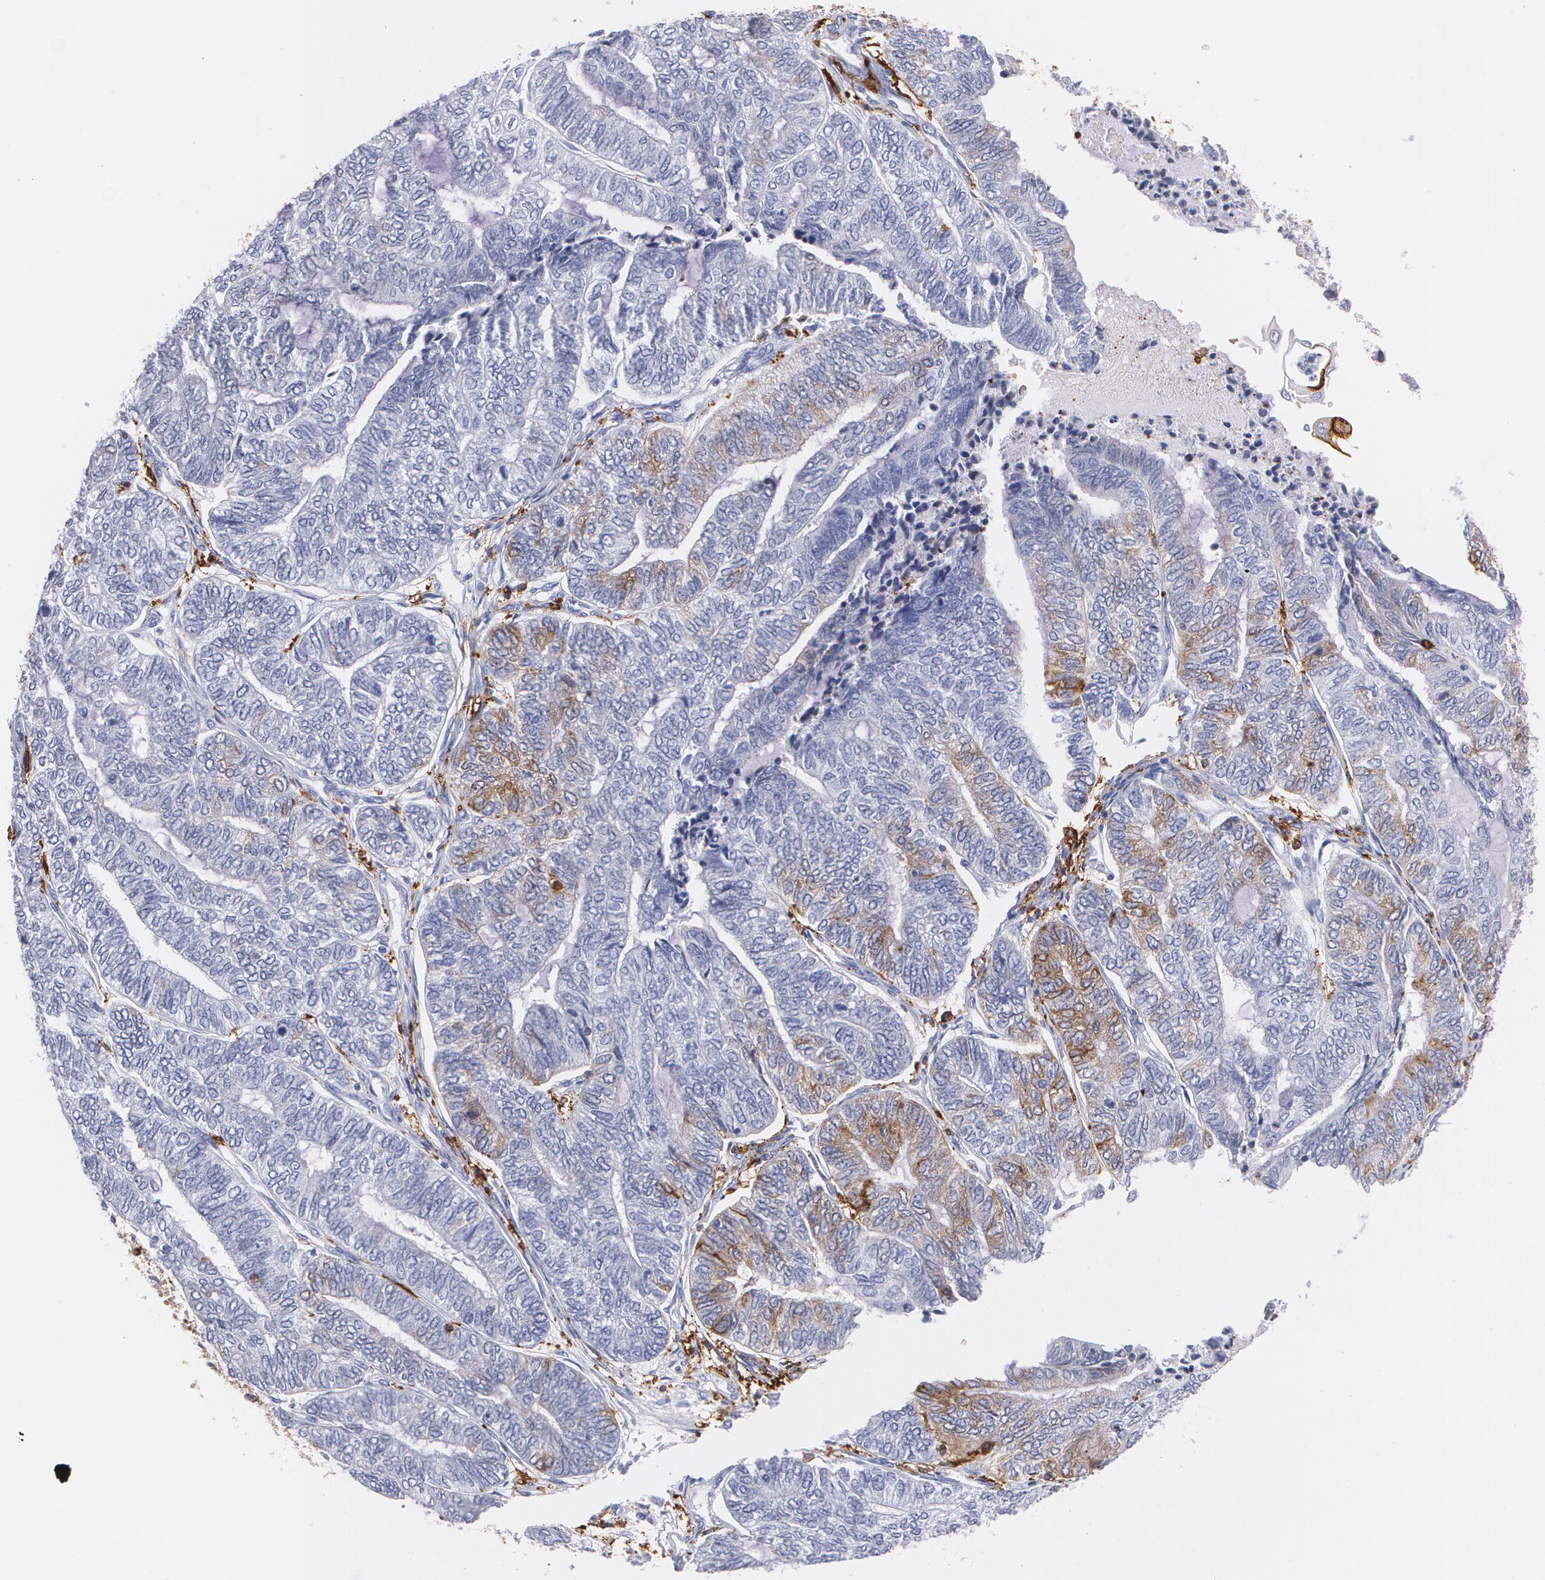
{"staining": {"intensity": "moderate", "quantity": "<25%", "location": "cytoplasmic/membranous"}, "tissue": "endometrial cancer", "cell_type": "Tumor cells", "image_type": "cancer", "snomed": [{"axis": "morphology", "description": "Adenocarcinoma, NOS"}, {"axis": "topography", "description": "Uterus"}, {"axis": "topography", "description": "Endometrium"}], "caption": "High-power microscopy captured an IHC image of endometrial adenocarcinoma, revealing moderate cytoplasmic/membranous expression in about <25% of tumor cells. The staining was performed using DAB (3,3'-diaminobenzidine) to visualize the protein expression in brown, while the nuclei were stained in blue with hematoxylin (Magnification: 20x).", "gene": "HLA-DRA", "patient": {"sex": "female", "age": 70}}